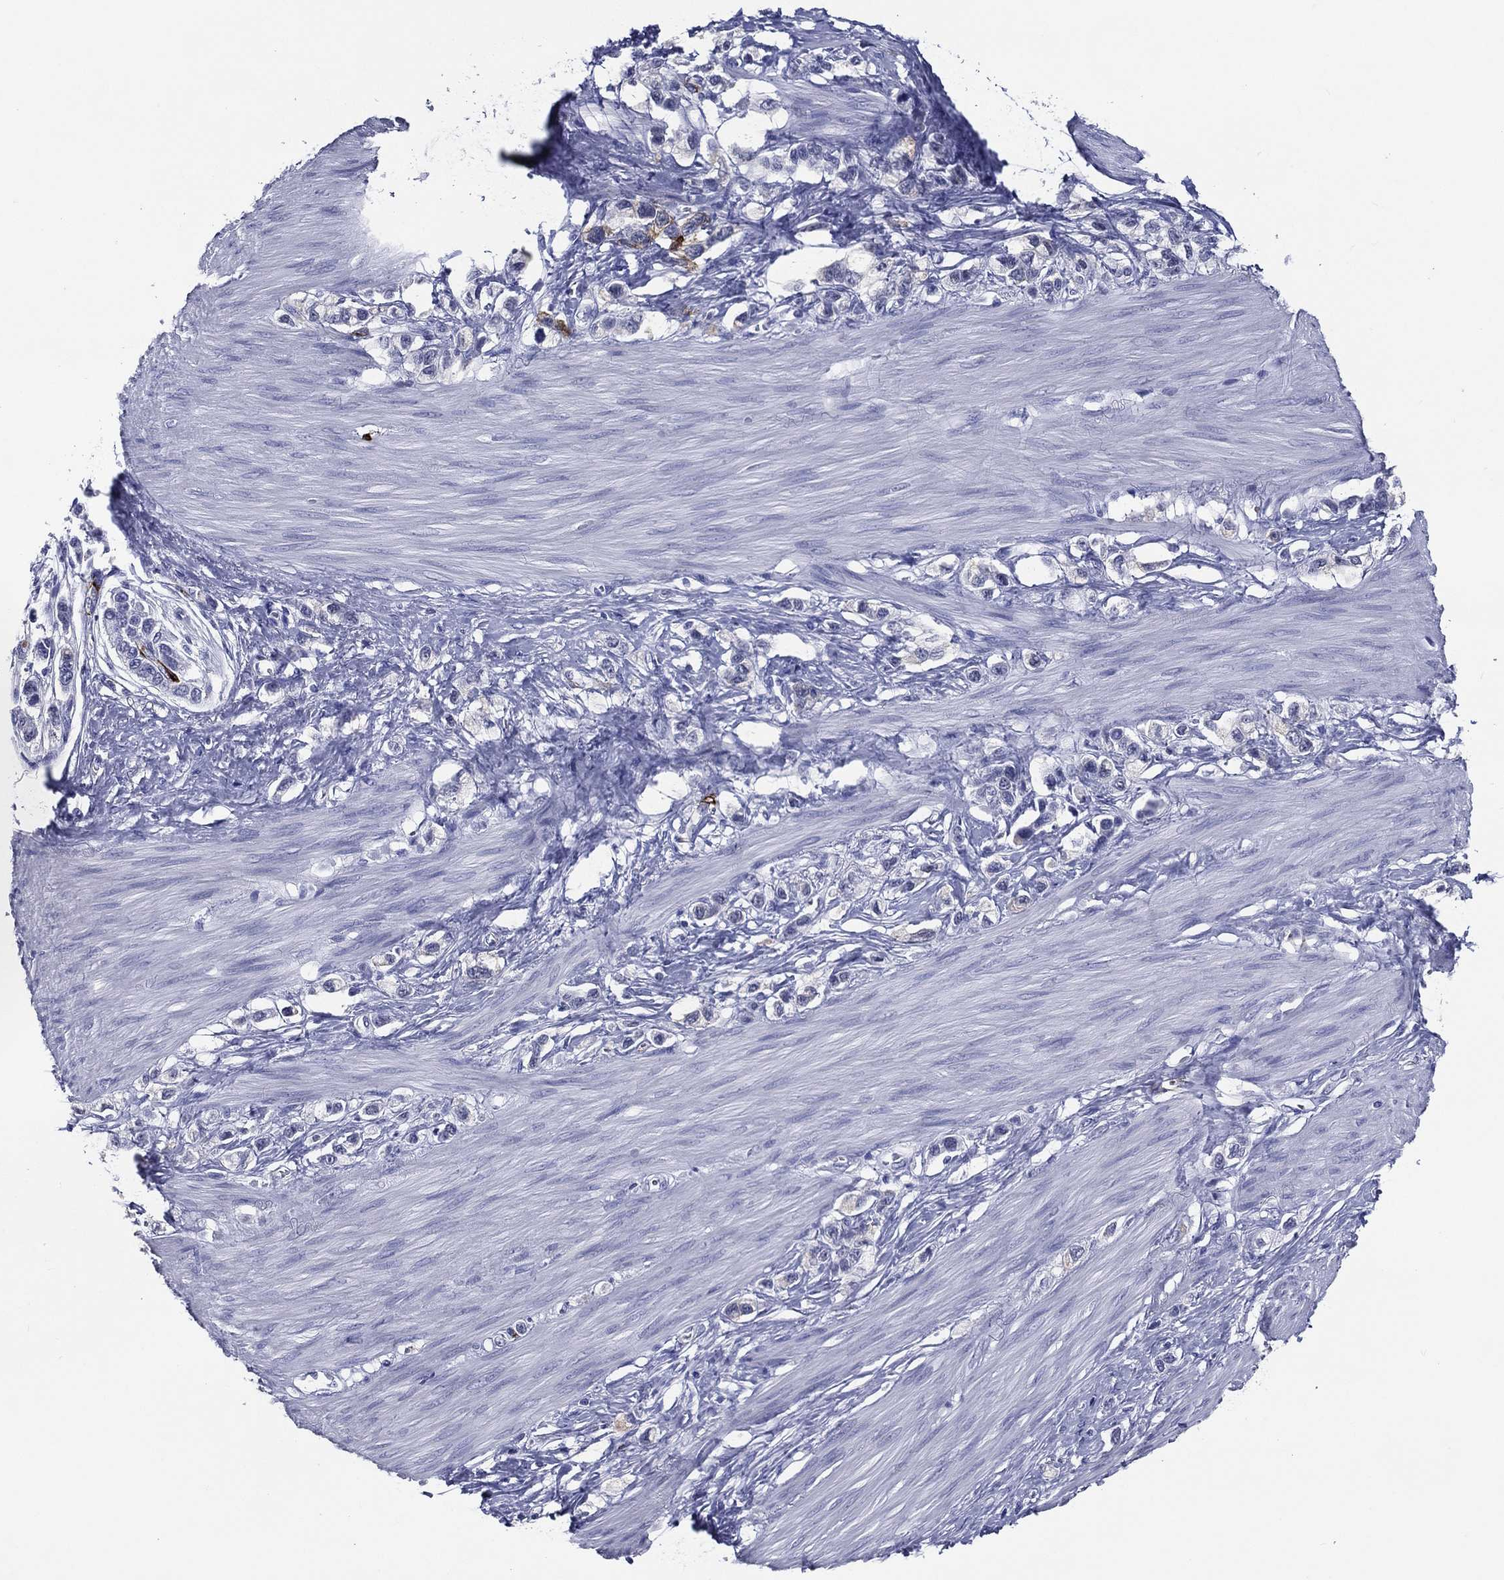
{"staining": {"intensity": "negative", "quantity": "none", "location": "none"}, "tissue": "stomach cancer", "cell_type": "Tumor cells", "image_type": "cancer", "snomed": [{"axis": "morphology", "description": "Normal tissue, NOS"}, {"axis": "morphology", "description": "Adenocarcinoma, NOS"}, {"axis": "morphology", "description": "Adenocarcinoma, High grade"}, {"axis": "topography", "description": "Stomach, upper"}, {"axis": "topography", "description": "Stomach"}], "caption": "Tumor cells show no significant protein expression in stomach cancer. (Brightfield microscopy of DAB (3,3'-diaminobenzidine) immunohistochemistry at high magnification).", "gene": "ACE2", "patient": {"sex": "female", "age": 65}}